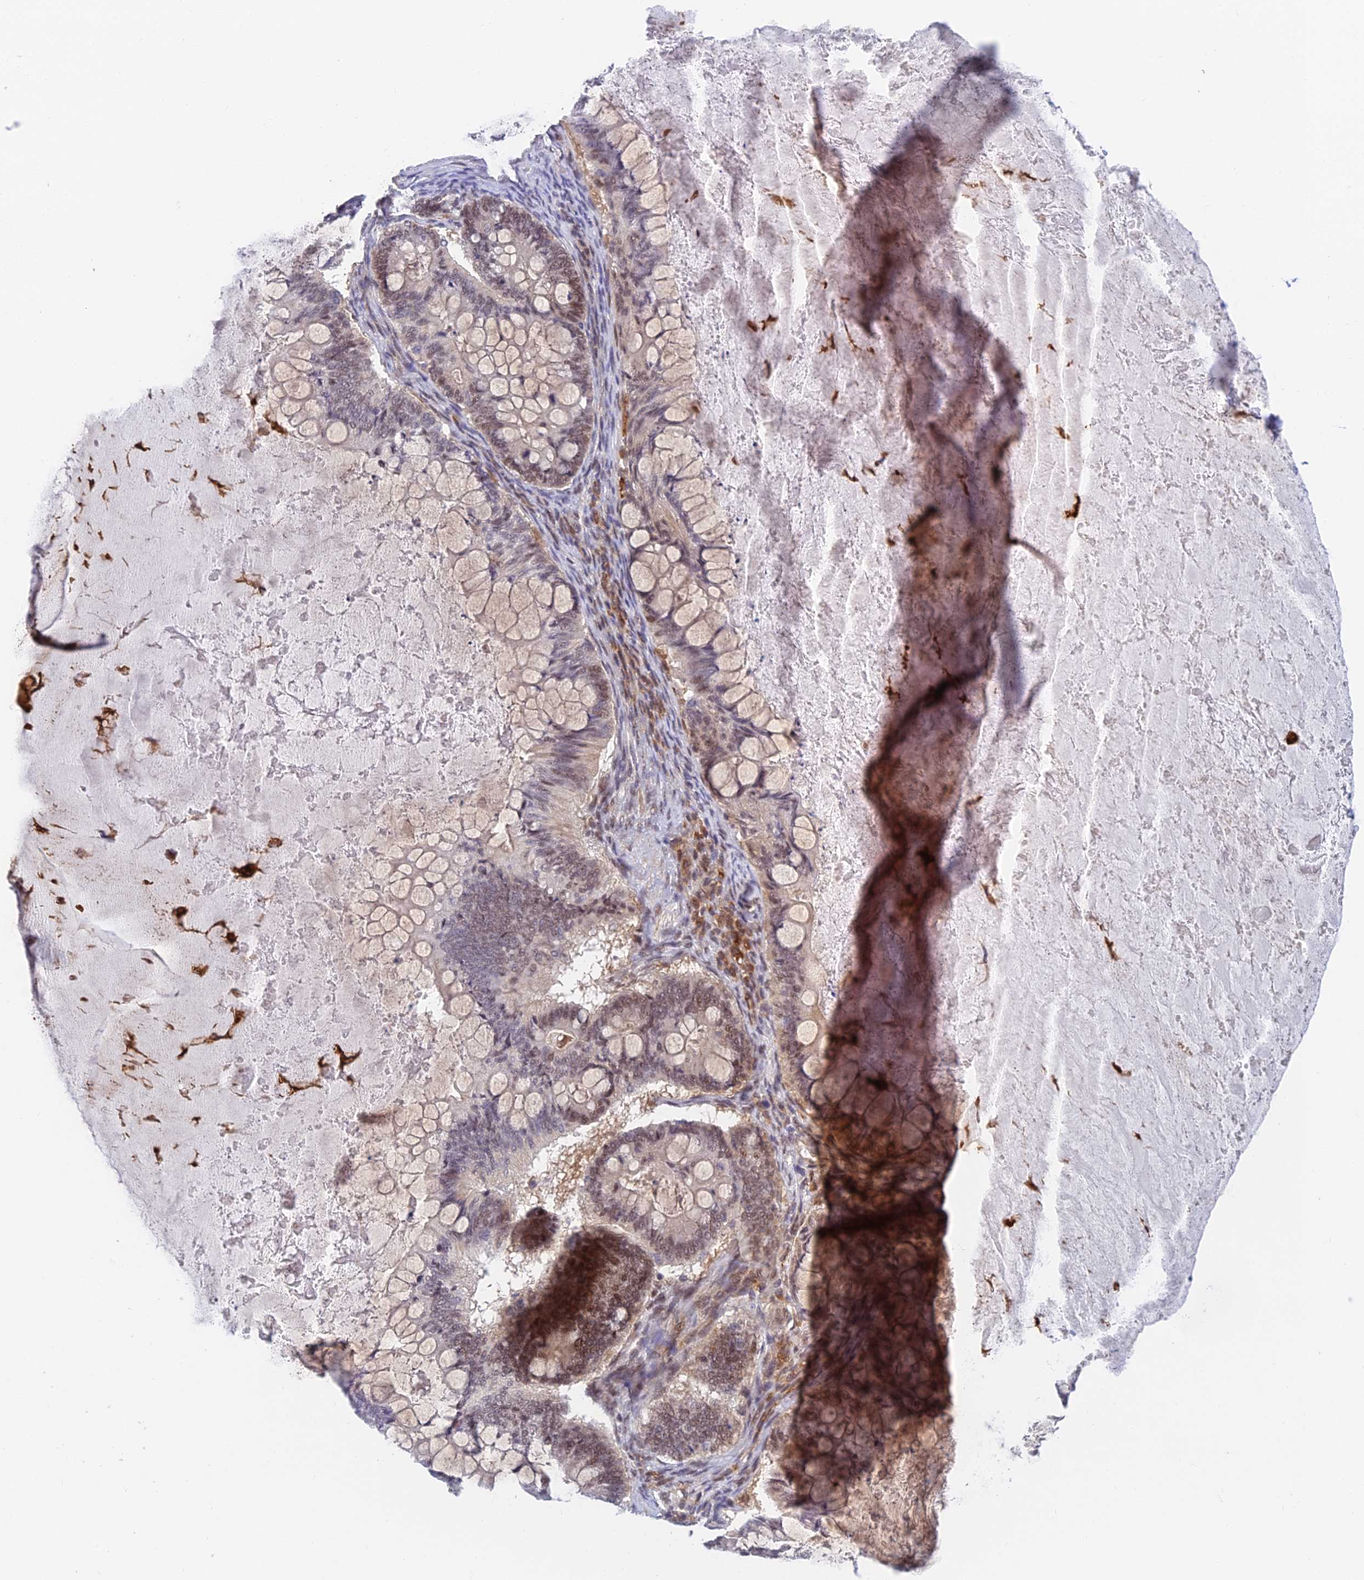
{"staining": {"intensity": "weak", "quantity": "<25%", "location": "cytoplasmic/membranous,nuclear"}, "tissue": "ovarian cancer", "cell_type": "Tumor cells", "image_type": "cancer", "snomed": [{"axis": "morphology", "description": "Cystadenocarcinoma, mucinous, NOS"}, {"axis": "topography", "description": "Ovary"}], "caption": "Micrograph shows no significant protein staining in tumor cells of mucinous cystadenocarcinoma (ovarian). (Immunohistochemistry, brightfield microscopy, high magnification).", "gene": "NSMCE1", "patient": {"sex": "female", "age": 61}}